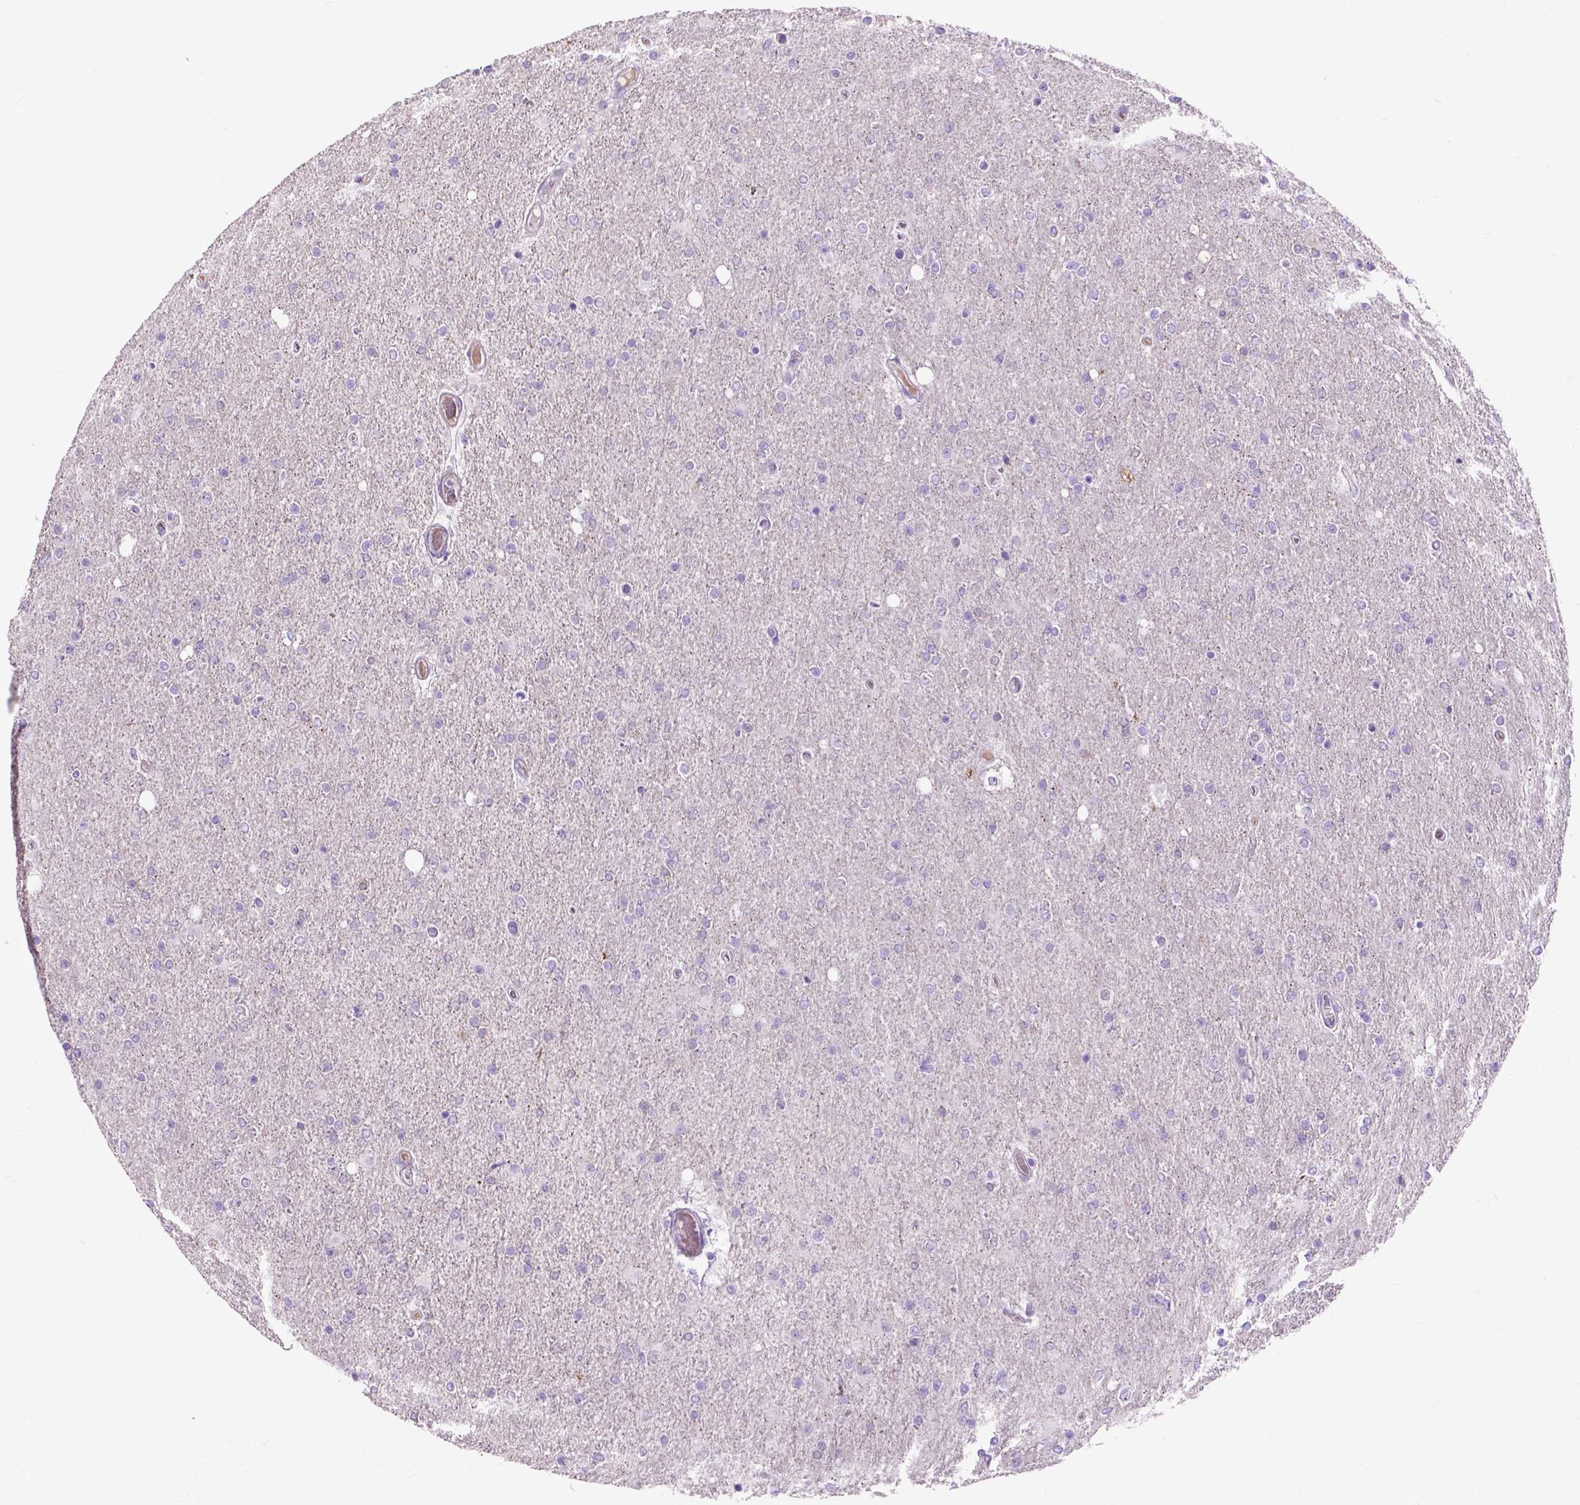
{"staining": {"intensity": "negative", "quantity": "none", "location": "none"}, "tissue": "glioma", "cell_type": "Tumor cells", "image_type": "cancer", "snomed": [{"axis": "morphology", "description": "Glioma, malignant, High grade"}, {"axis": "topography", "description": "Cerebral cortex"}], "caption": "Tumor cells show no significant protein positivity in glioma. (DAB immunohistochemistry (IHC) visualized using brightfield microscopy, high magnification).", "gene": "MAPT", "patient": {"sex": "male", "age": 70}}